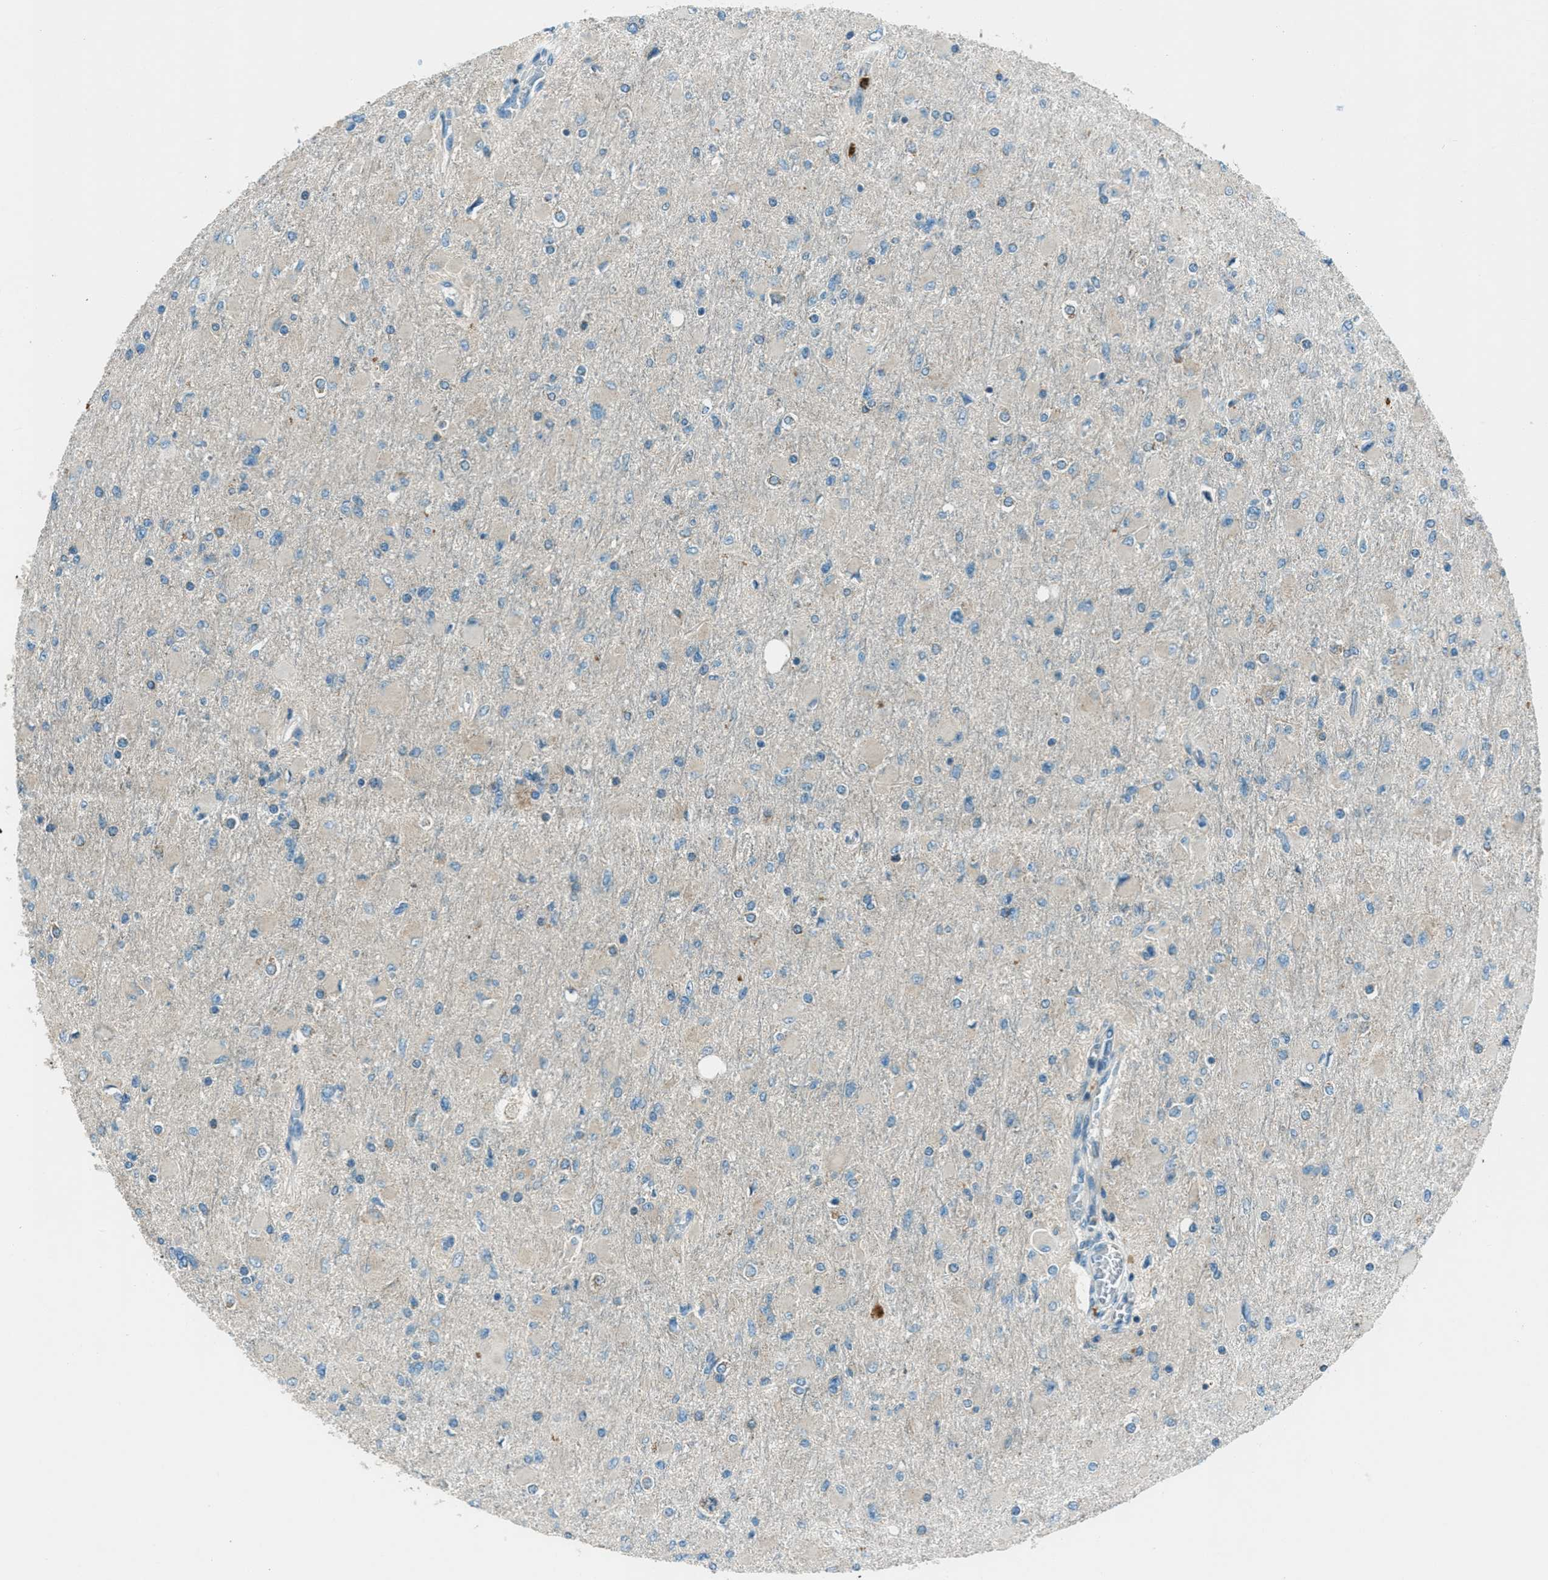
{"staining": {"intensity": "negative", "quantity": "none", "location": "none"}, "tissue": "glioma", "cell_type": "Tumor cells", "image_type": "cancer", "snomed": [{"axis": "morphology", "description": "Glioma, malignant, High grade"}, {"axis": "topography", "description": "Cerebral cortex"}], "caption": "This is a micrograph of immunohistochemistry staining of glioma, which shows no positivity in tumor cells.", "gene": "FAR1", "patient": {"sex": "female", "age": 36}}